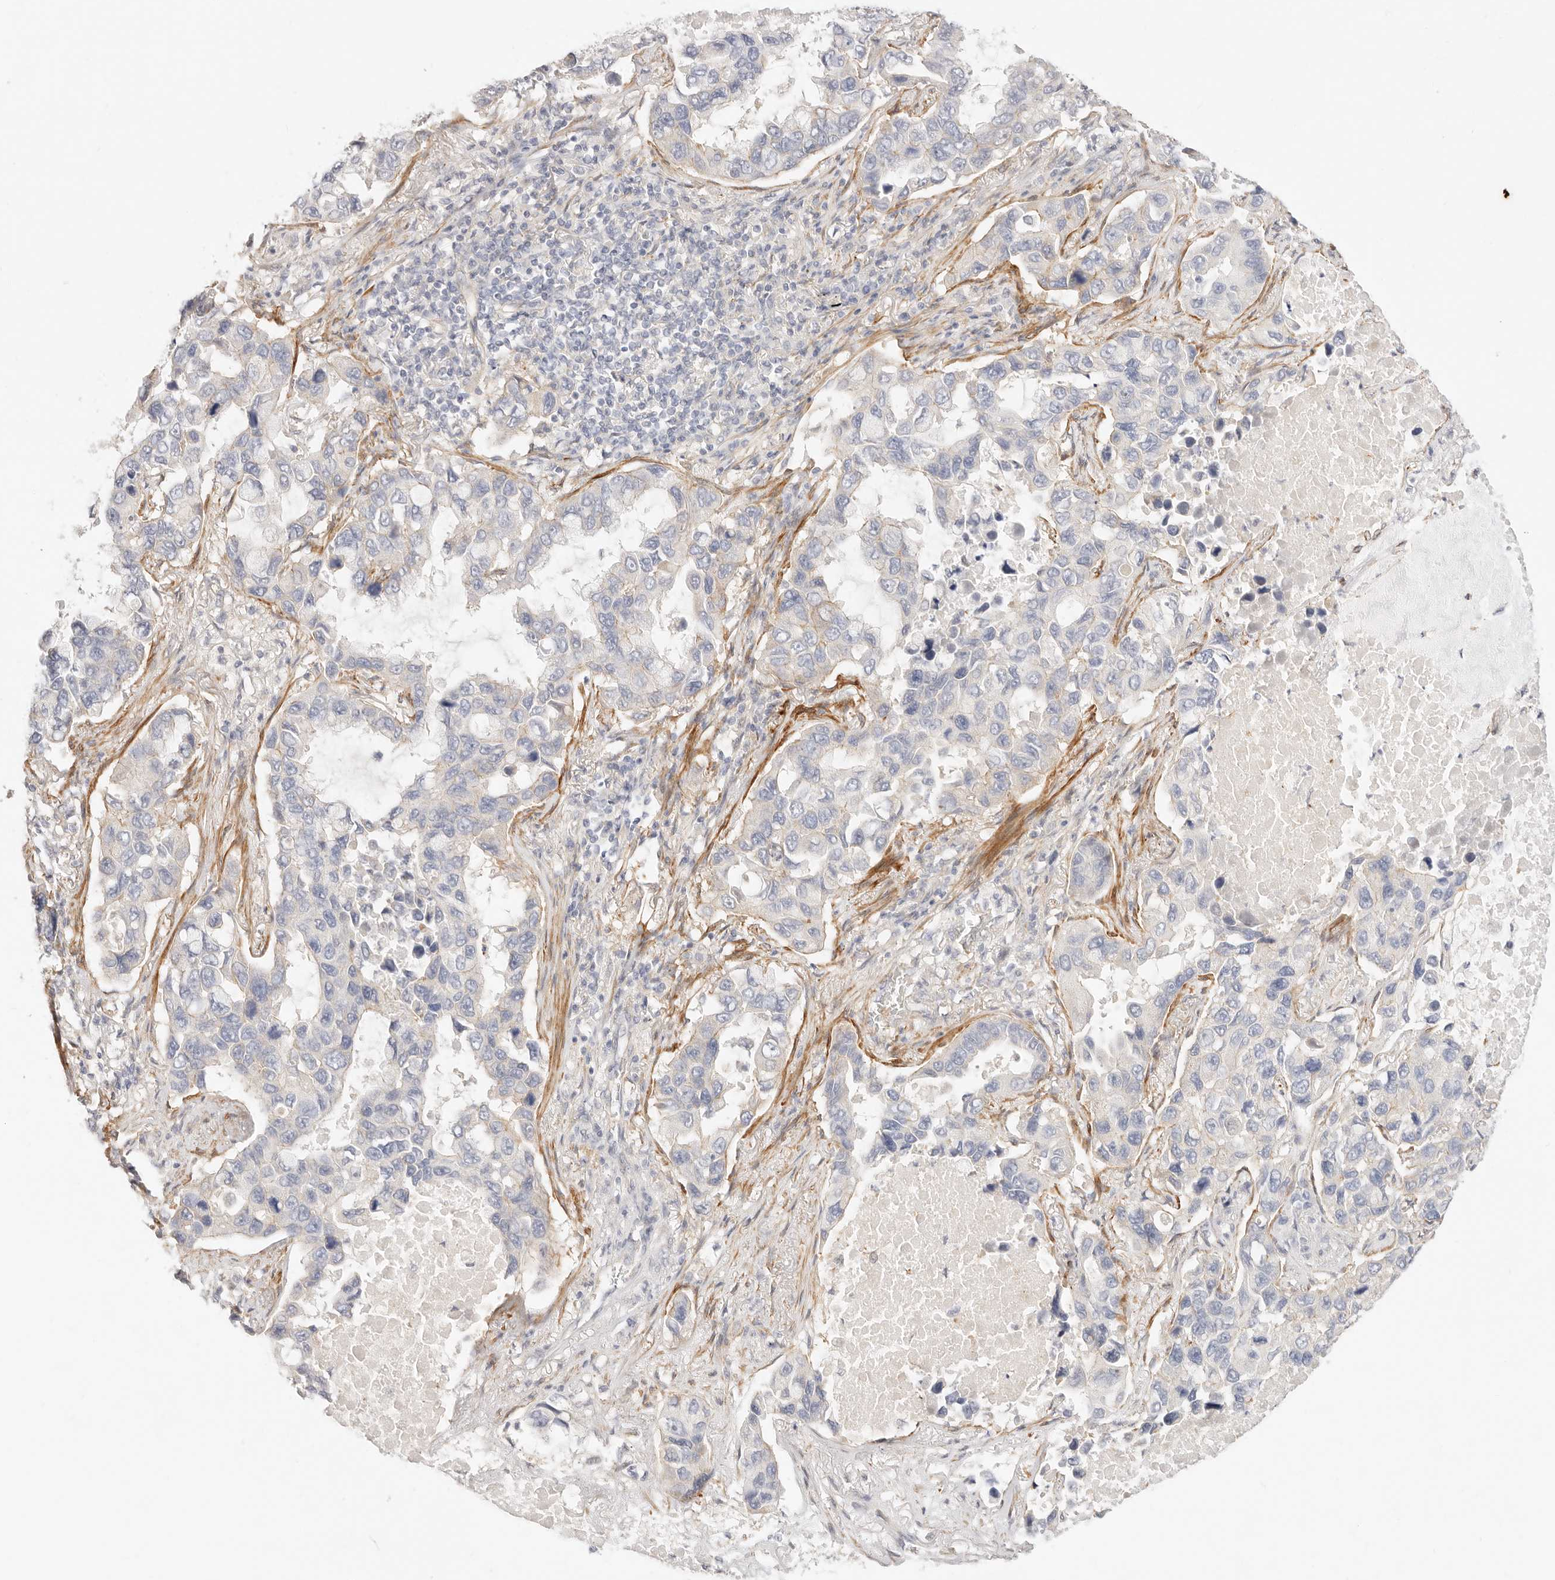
{"staining": {"intensity": "negative", "quantity": "none", "location": "none"}, "tissue": "lung cancer", "cell_type": "Tumor cells", "image_type": "cancer", "snomed": [{"axis": "morphology", "description": "Adenocarcinoma, NOS"}, {"axis": "topography", "description": "Lung"}], "caption": "This is a image of IHC staining of adenocarcinoma (lung), which shows no staining in tumor cells.", "gene": "UBXN10", "patient": {"sex": "male", "age": 64}}